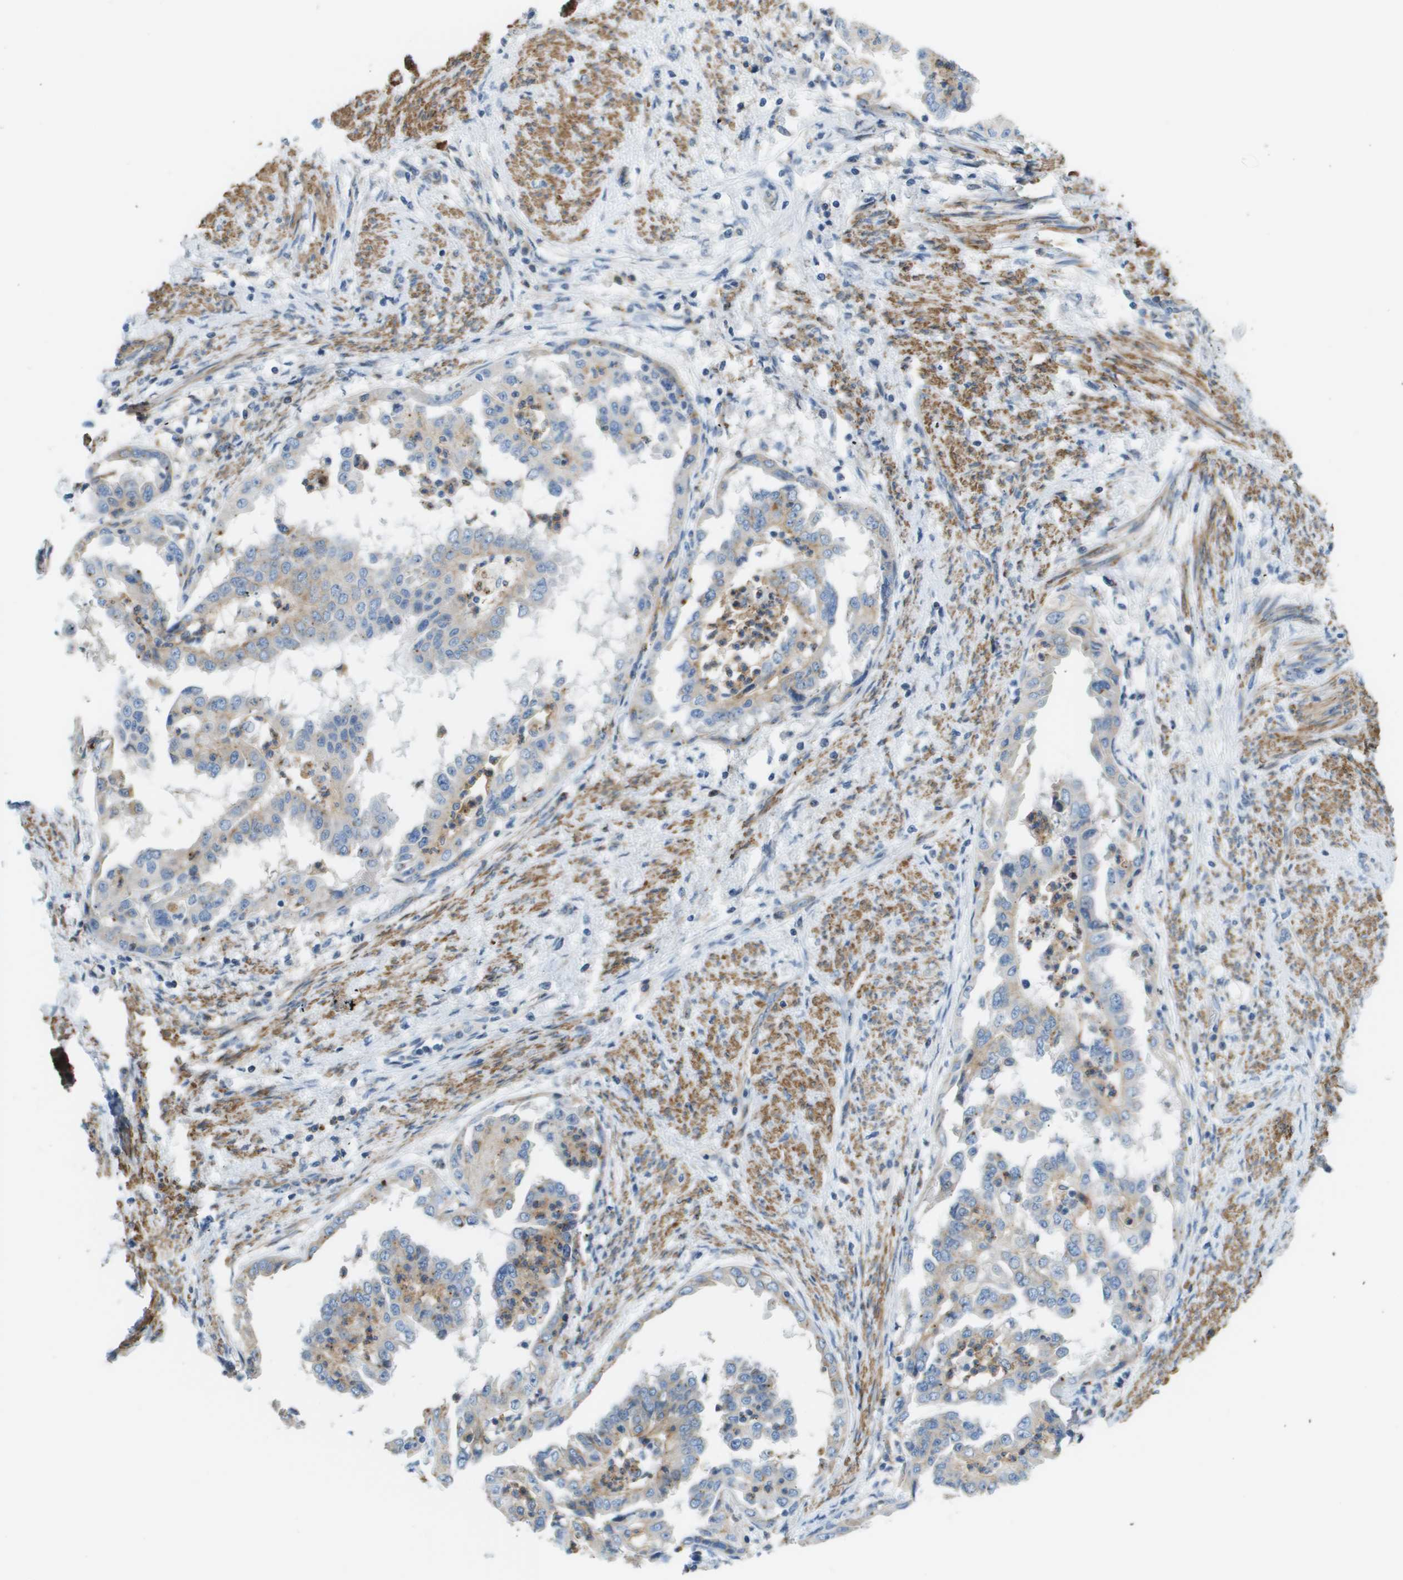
{"staining": {"intensity": "weak", "quantity": "<25%", "location": "cytoplasmic/membranous"}, "tissue": "endometrial cancer", "cell_type": "Tumor cells", "image_type": "cancer", "snomed": [{"axis": "morphology", "description": "Adenocarcinoma, NOS"}, {"axis": "topography", "description": "Endometrium"}], "caption": "Adenocarcinoma (endometrial) was stained to show a protein in brown. There is no significant expression in tumor cells.", "gene": "MYH11", "patient": {"sex": "female", "age": 85}}